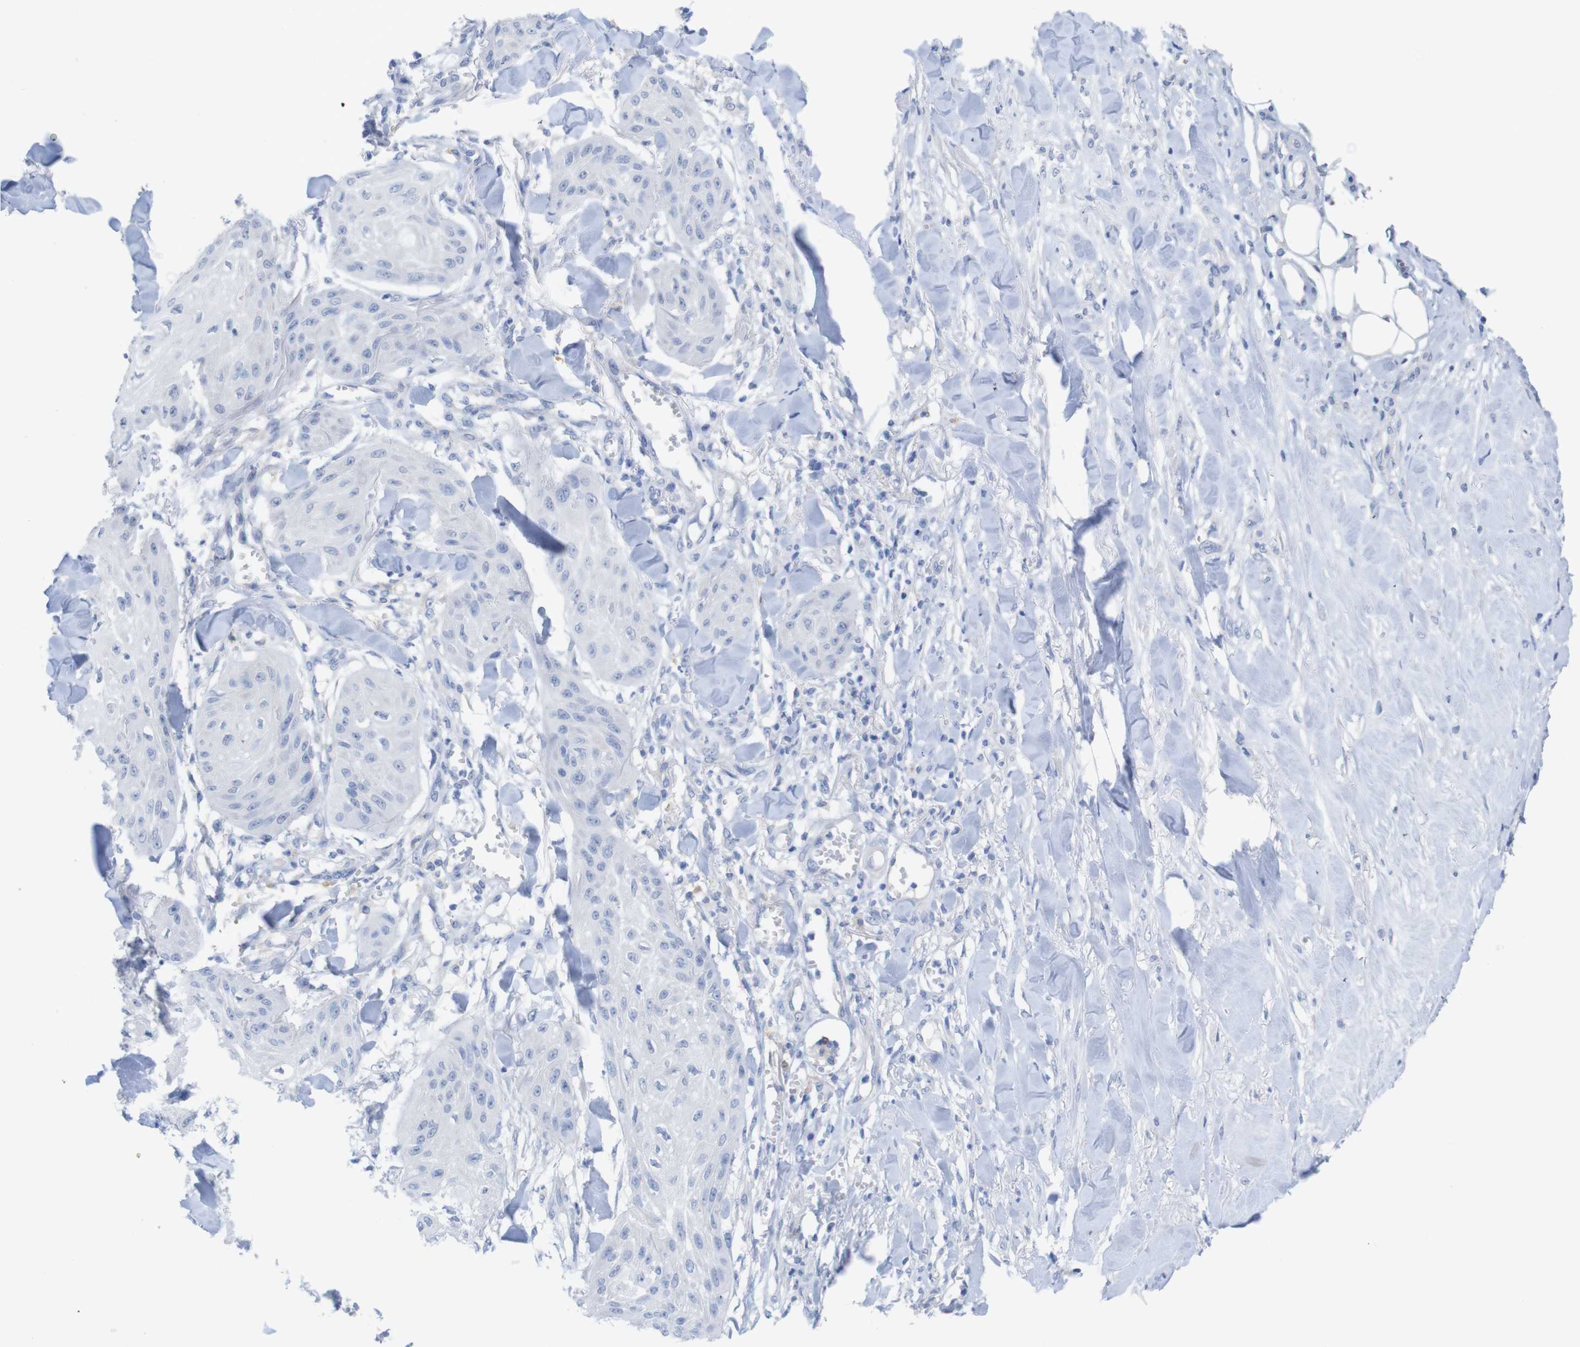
{"staining": {"intensity": "negative", "quantity": "none", "location": "none"}, "tissue": "skin cancer", "cell_type": "Tumor cells", "image_type": "cancer", "snomed": [{"axis": "morphology", "description": "Squamous cell carcinoma, NOS"}, {"axis": "topography", "description": "Skin"}], "caption": "The immunohistochemistry (IHC) photomicrograph has no significant expression in tumor cells of skin squamous cell carcinoma tissue. (Brightfield microscopy of DAB (3,3'-diaminobenzidine) immunohistochemistry at high magnification).", "gene": "PNMA1", "patient": {"sex": "male", "age": 74}}